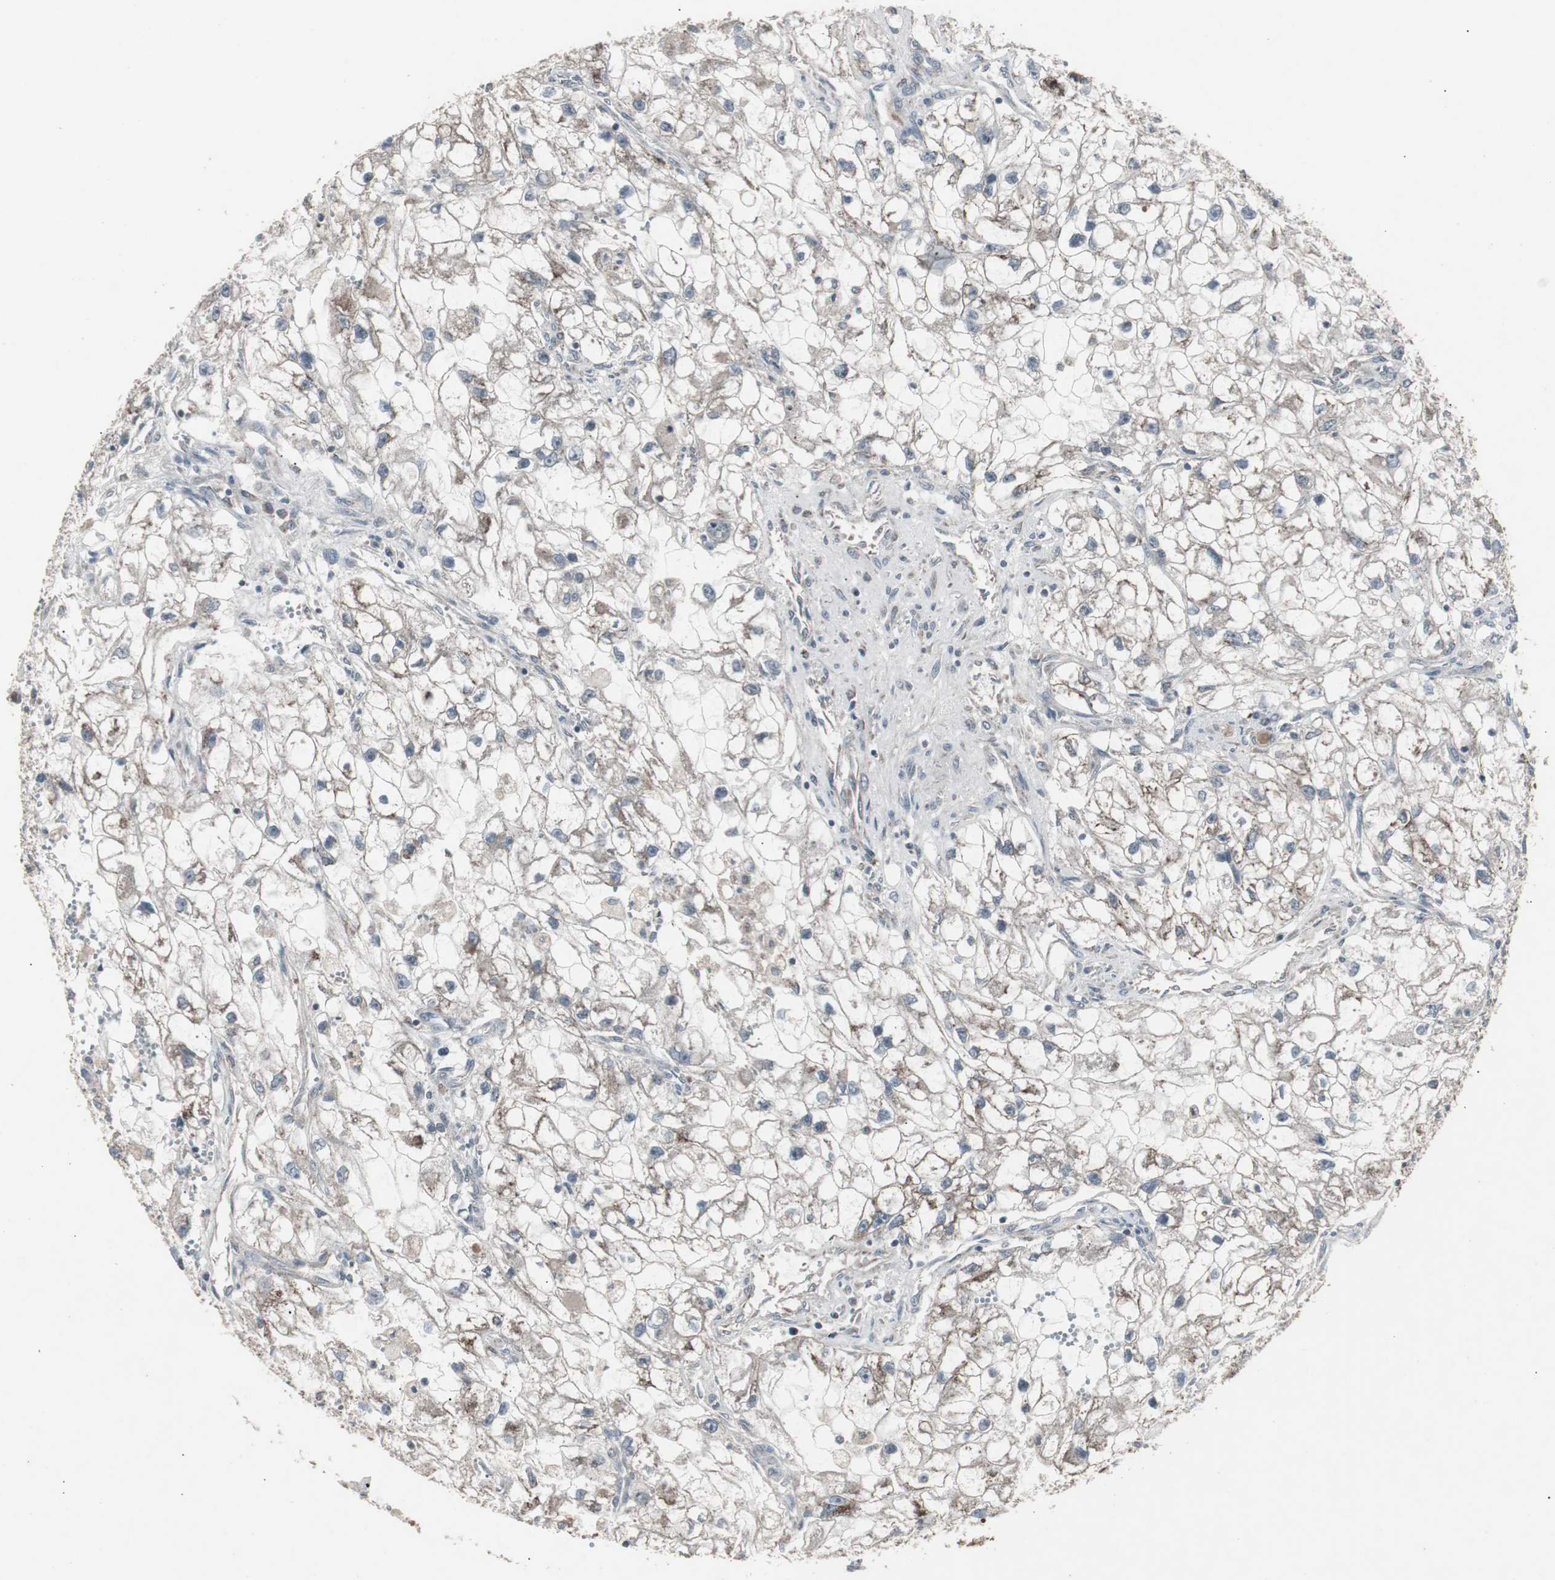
{"staining": {"intensity": "negative", "quantity": "none", "location": "none"}, "tissue": "renal cancer", "cell_type": "Tumor cells", "image_type": "cancer", "snomed": [{"axis": "morphology", "description": "Adenocarcinoma, NOS"}, {"axis": "topography", "description": "Kidney"}], "caption": "Image shows no significant protein staining in tumor cells of renal cancer.", "gene": "SSTR2", "patient": {"sex": "female", "age": 70}}